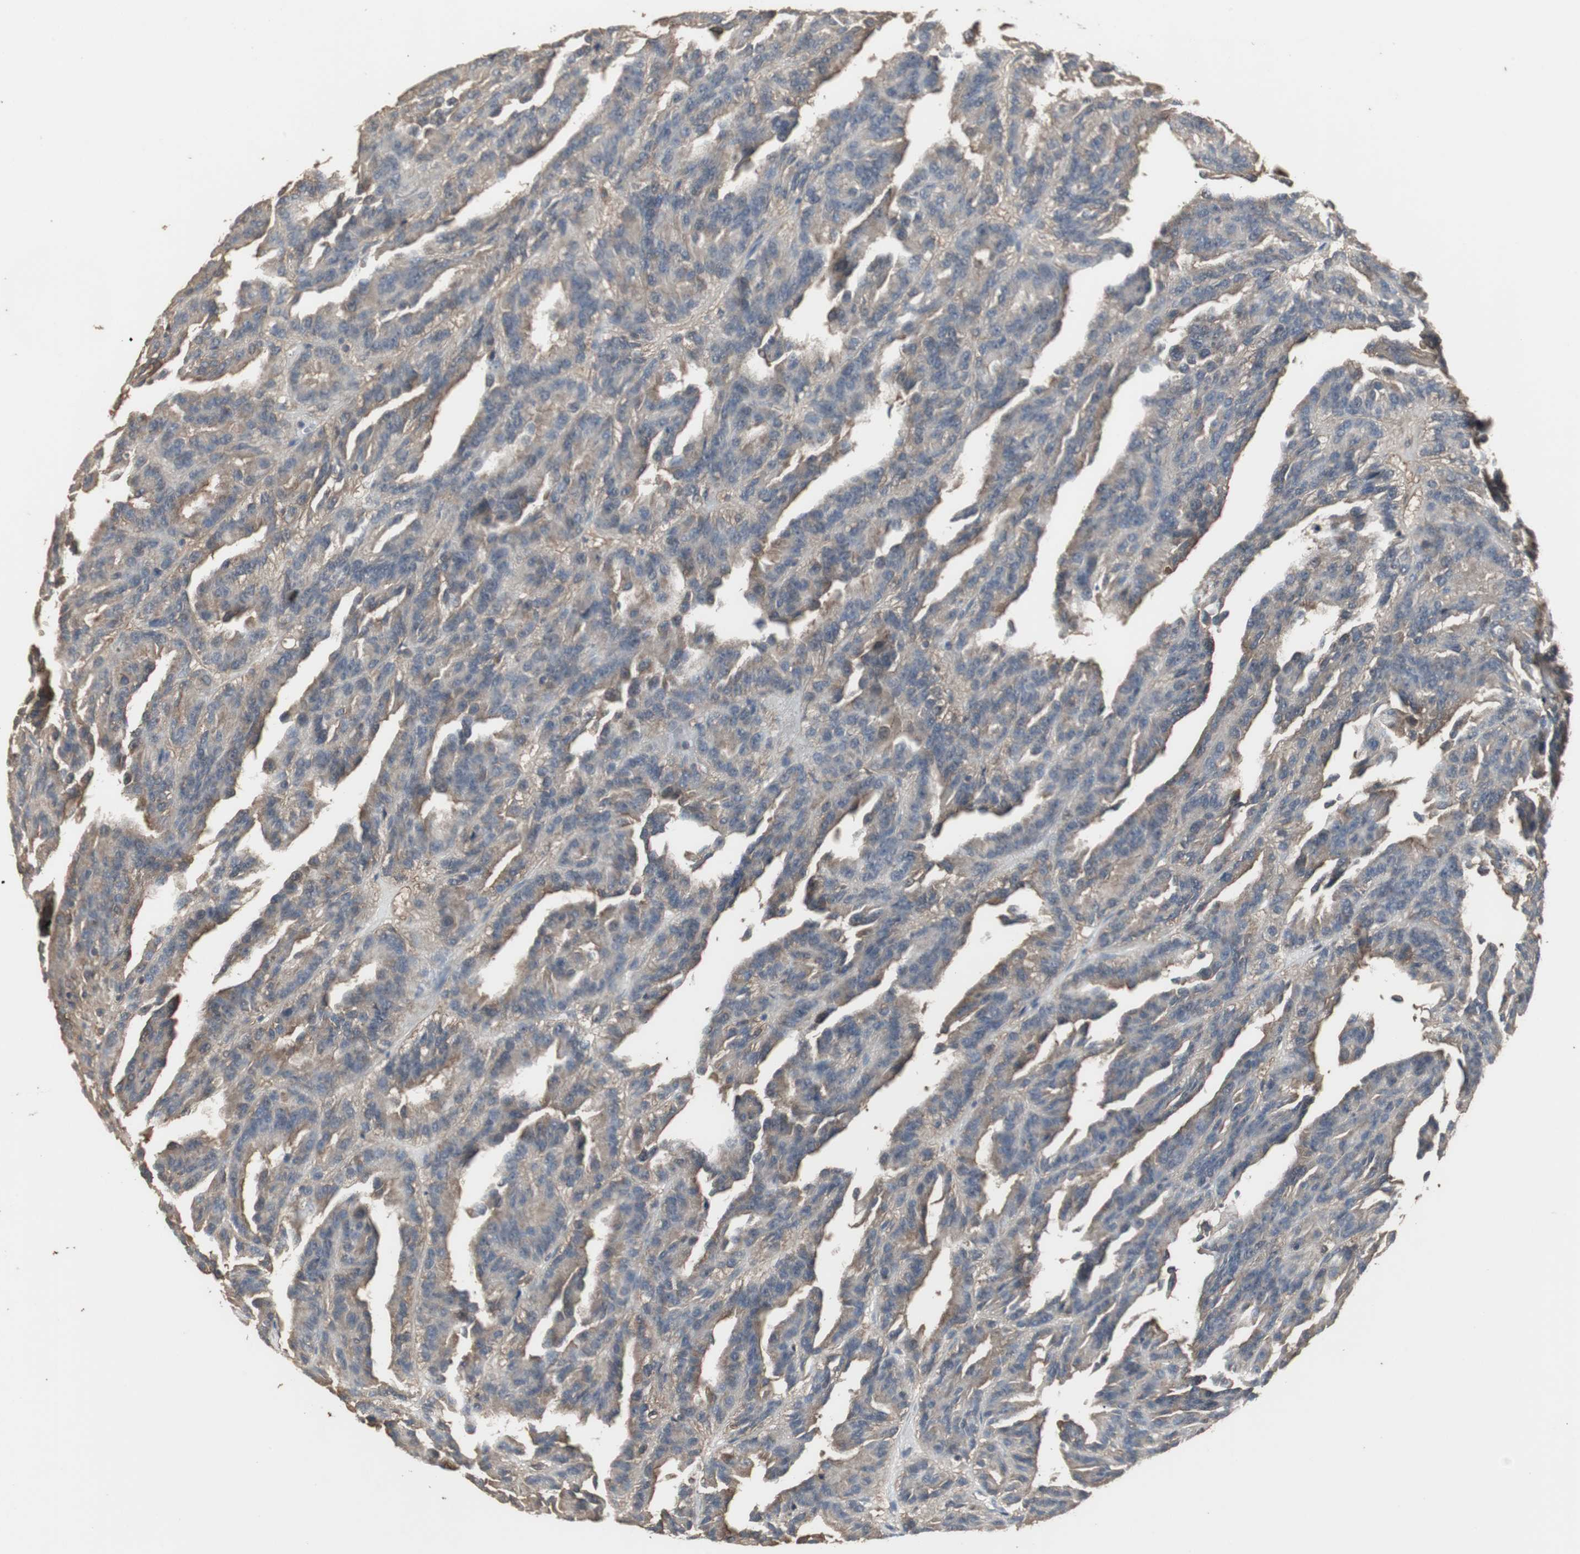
{"staining": {"intensity": "weak", "quantity": ">75%", "location": "cytoplasmic/membranous"}, "tissue": "renal cancer", "cell_type": "Tumor cells", "image_type": "cancer", "snomed": [{"axis": "morphology", "description": "Adenocarcinoma, NOS"}, {"axis": "topography", "description": "Kidney"}], "caption": "This histopathology image demonstrates IHC staining of human renal adenocarcinoma, with low weak cytoplasmic/membranous positivity in approximately >75% of tumor cells.", "gene": "HPRT1", "patient": {"sex": "male", "age": 46}}